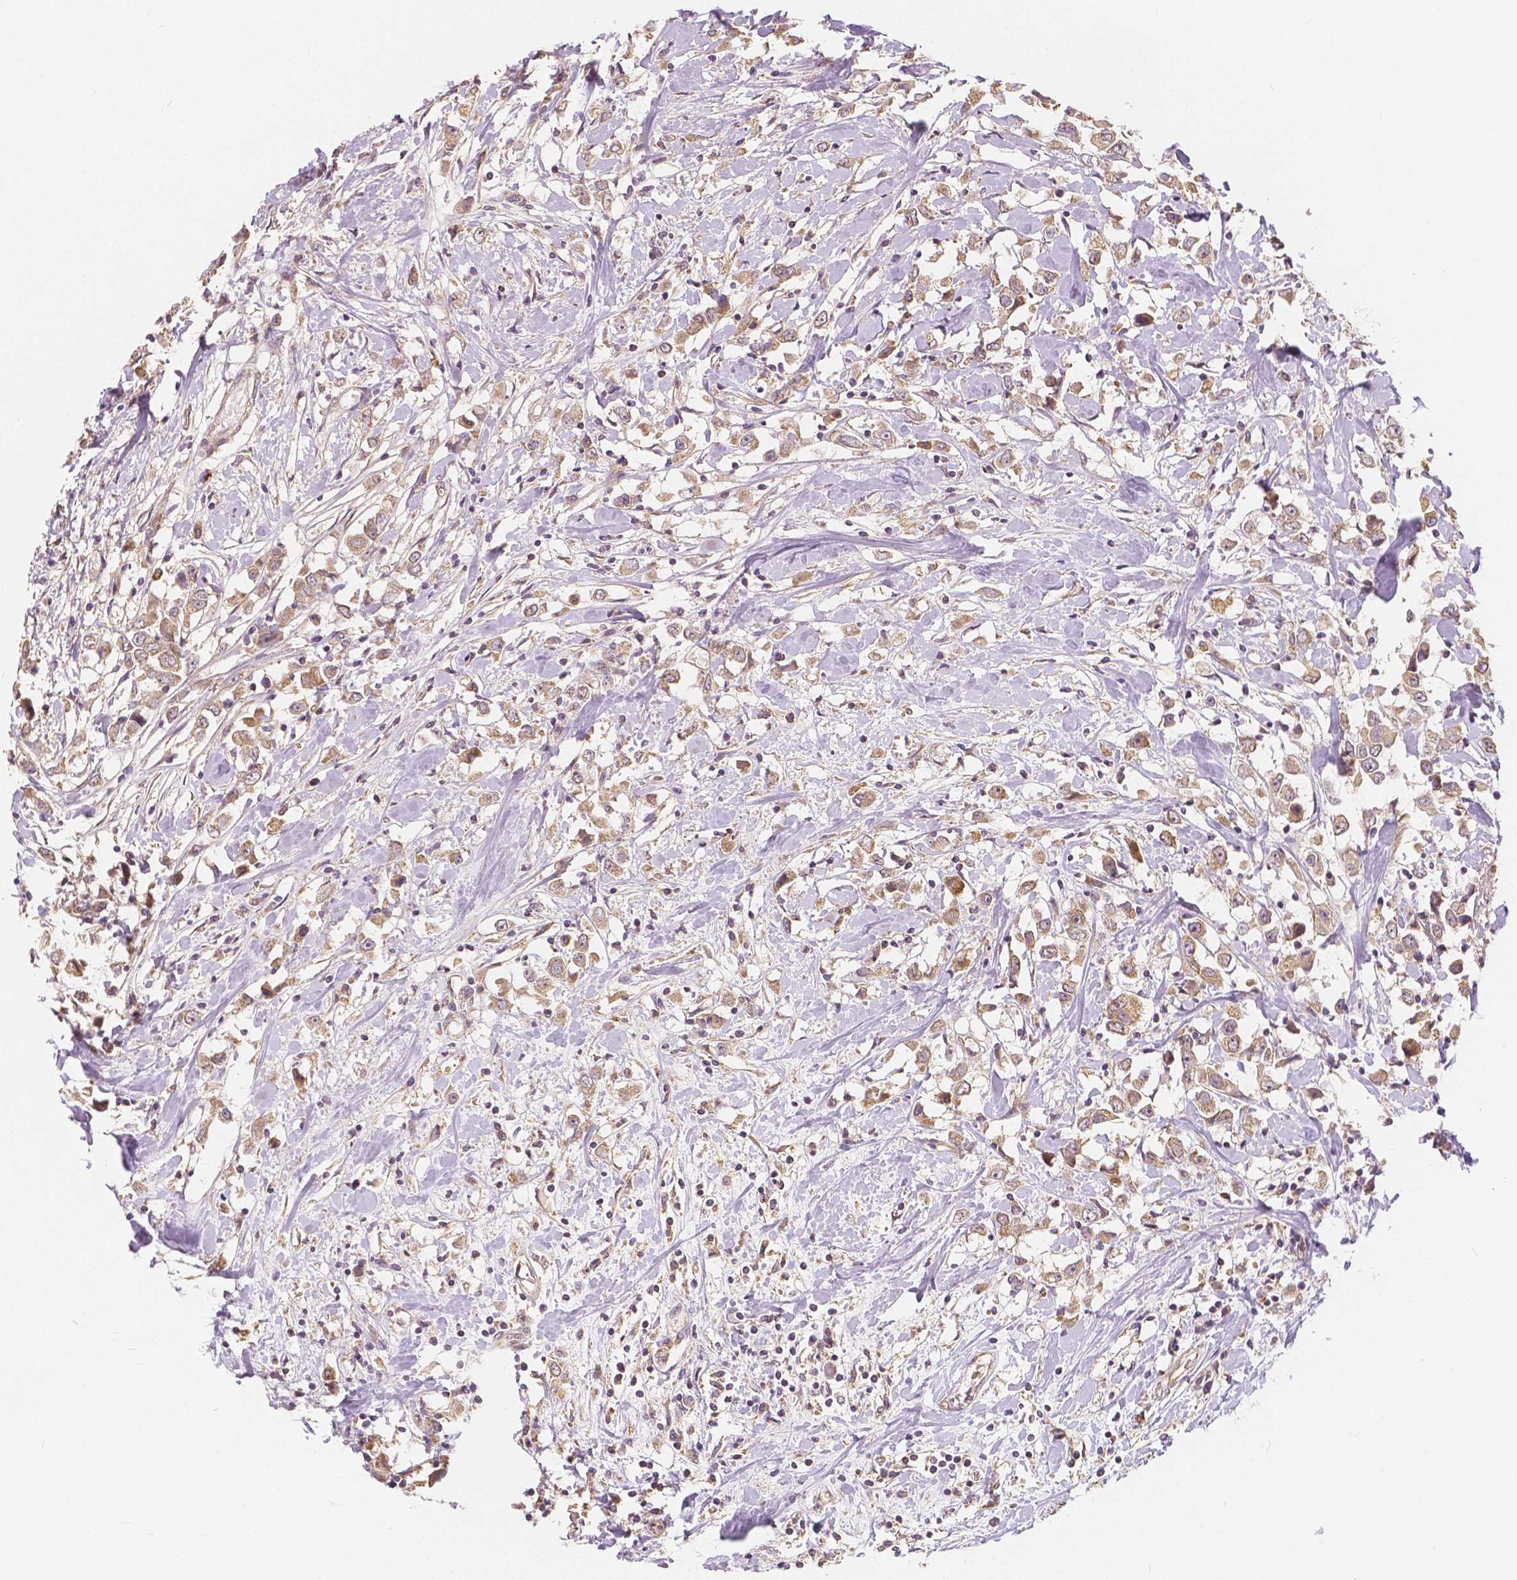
{"staining": {"intensity": "weak", "quantity": ">75%", "location": "cytoplasmic/membranous"}, "tissue": "breast cancer", "cell_type": "Tumor cells", "image_type": "cancer", "snomed": [{"axis": "morphology", "description": "Duct carcinoma"}, {"axis": "topography", "description": "Breast"}], "caption": "IHC histopathology image of neoplastic tissue: breast cancer stained using IHC exhibits low levels of weak protein expression localized specifically in the cytoplasmic/membranous of tumor cells, appearing as a cytoplasmic/membranous brown color.", "gene": "SNX12", "patient": {"sex": "female", "age": 61}}